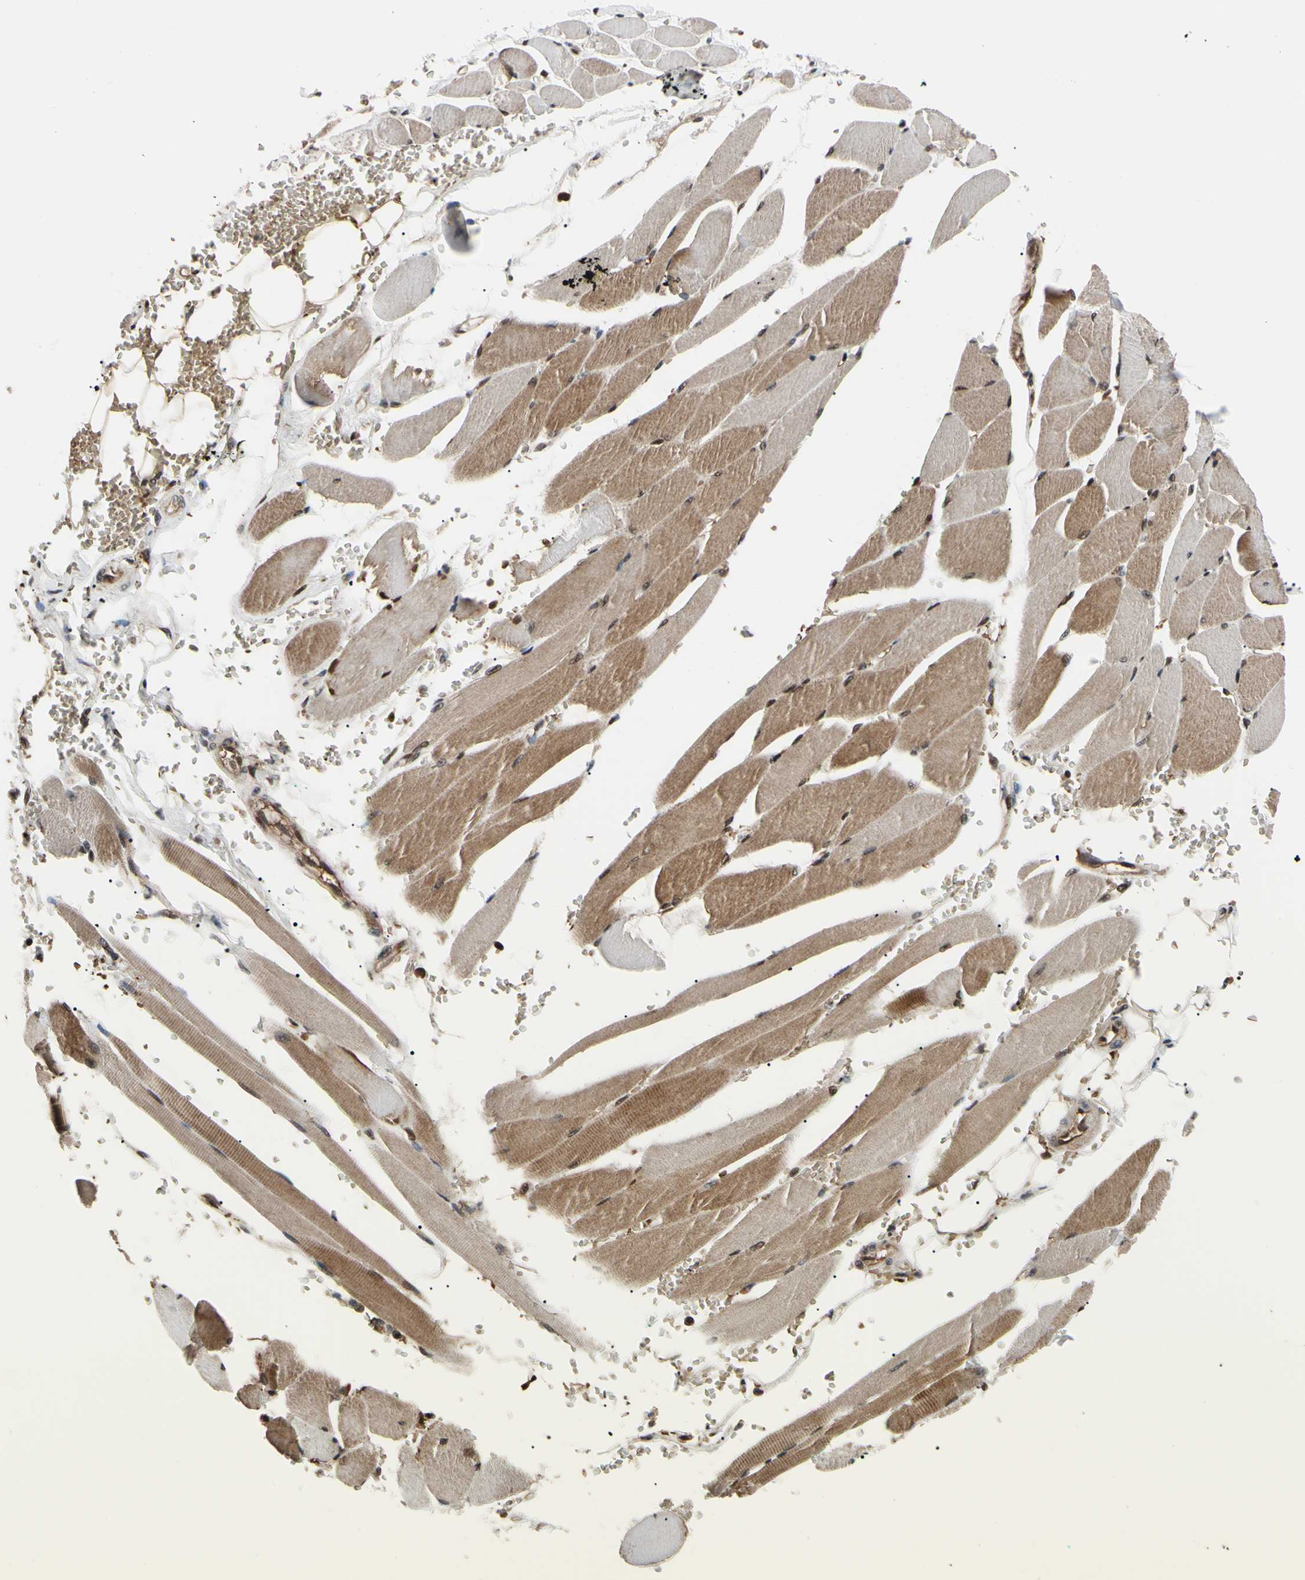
{"staining": {"intensity": "moderate", "quantity": "25%-75%", "location": "cytoplasmic/membranous,nuclear"}, "tissue": "skeletal muscle", "cell_type": "Myocytes", "image_type": "normal", "snomed": [{"axis": "morphology", "description": "Normal tissue, NOS"}, {"axis": "topography", "description": "Skeletal muscle"}, {"axis": "topography", "description": "Oral tissue"}, {"axis": "topography", "description": "Peripheral nerve tissue"}], "caption": "Immunohistochemical staining of normal human skeletal muscle shows 25%-75% levels of moderate cytoplasmic/membranous,nuclear protein expression in approximately 25%-75% of myocytes. Immunohistochemistry (ihc) stains the protein in brown and the nuclei are stained blue.", "gene": "THAP12", "patient": {"sex": "female", "age": 84}}